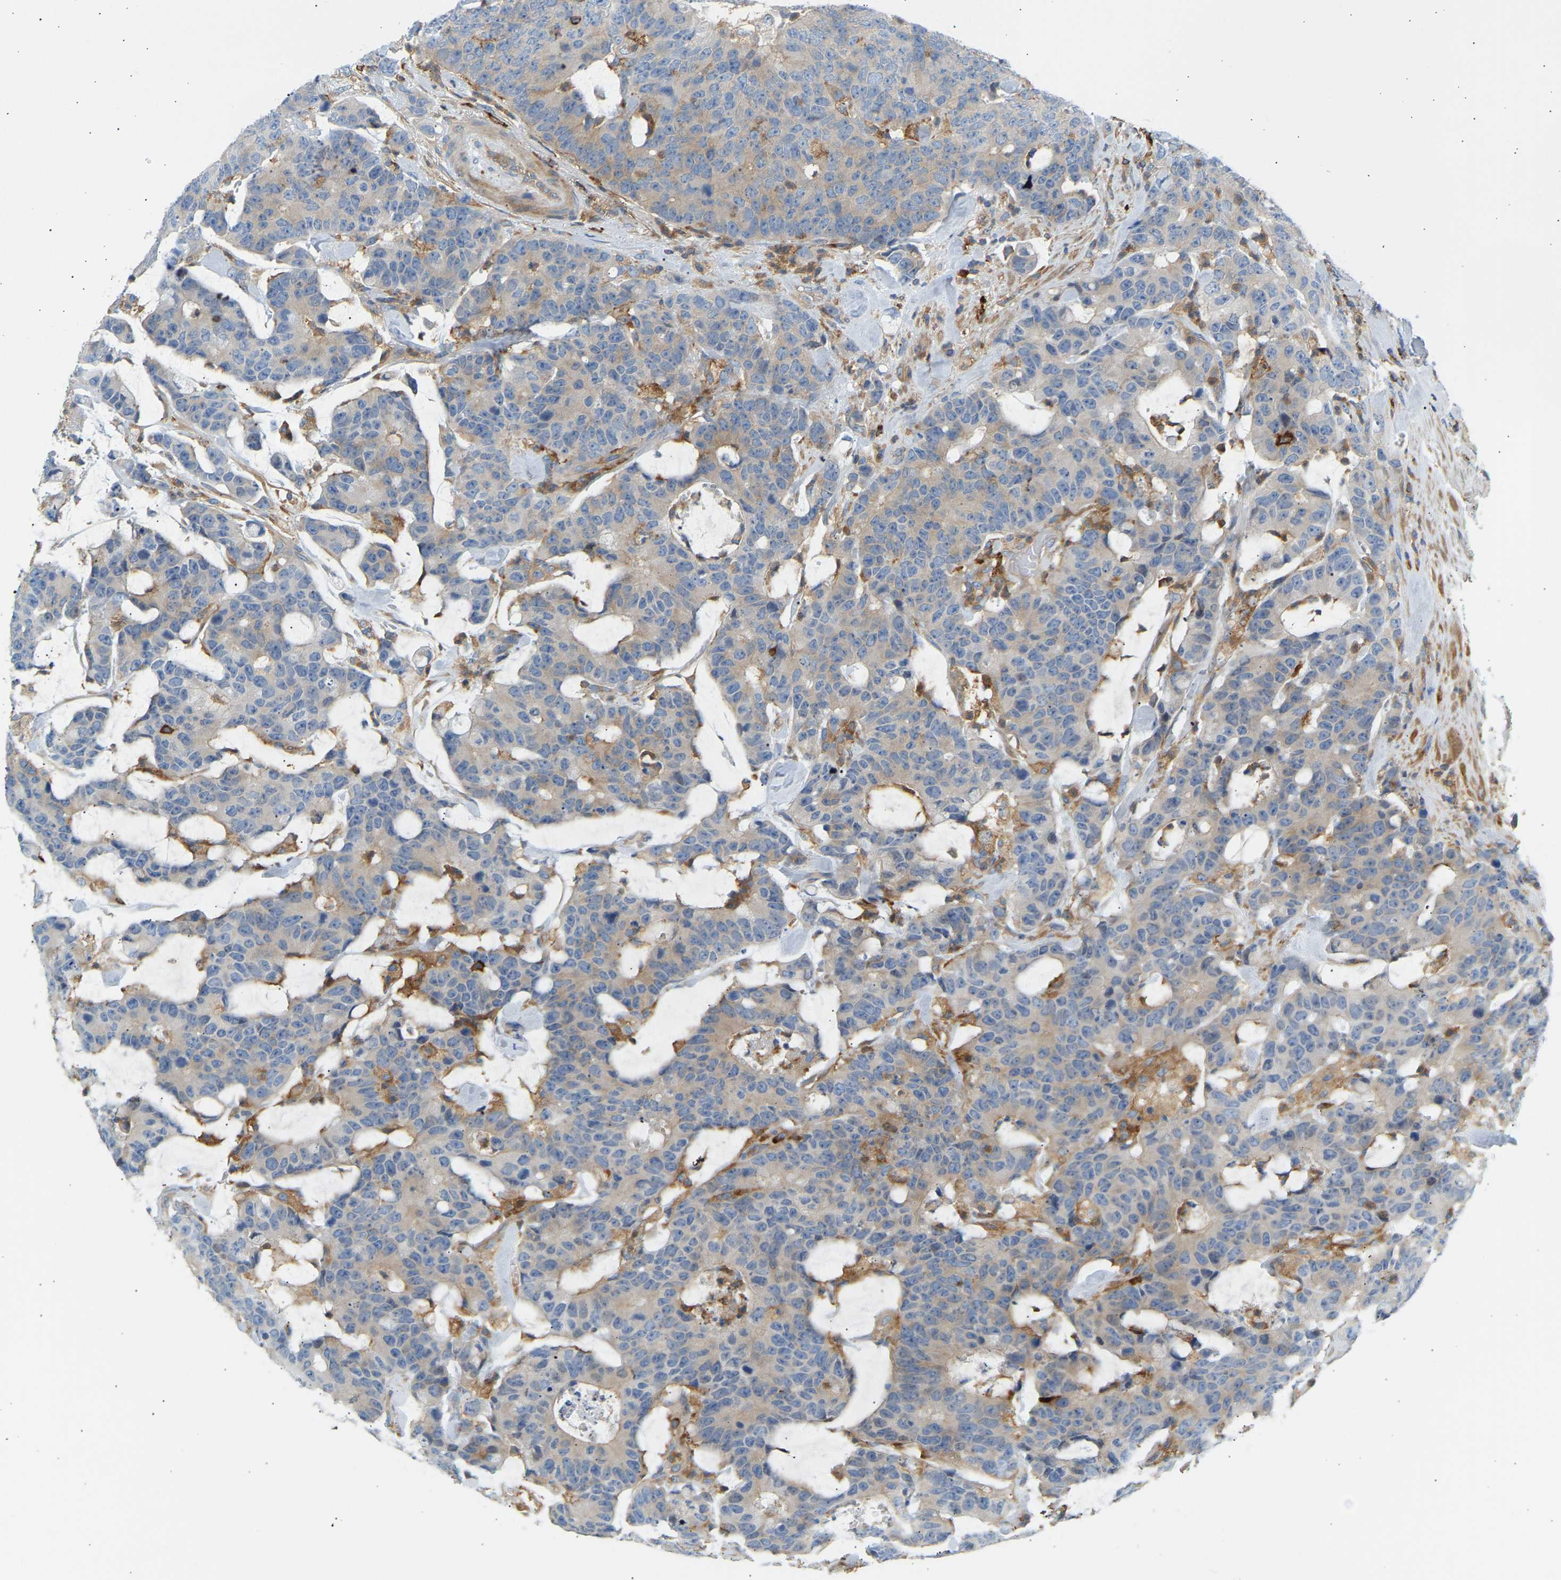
{"staining": {"intensity": "negative", "quantity": "none", "location": "none"}, "tissue": "colorectal cancer", "cell_type": "Tumor cells", "image_type": "cancer", "snomed": [{"axis": "morphology", "description": "Adenocarcinoma, NOS"}, {"axis": "topography", "description": "Colon"}], "caption": "There is no significant staining in tumor cells of colorectal cancer (adenocarcinoma). The staining was performed using DAB to visualize the protein expression in brown, while the nuclei were stained in blue with hematoxylin (Magnification: 20x).", "gene": "FNBP1", "patient": {"sex": "female", "age": 86}}